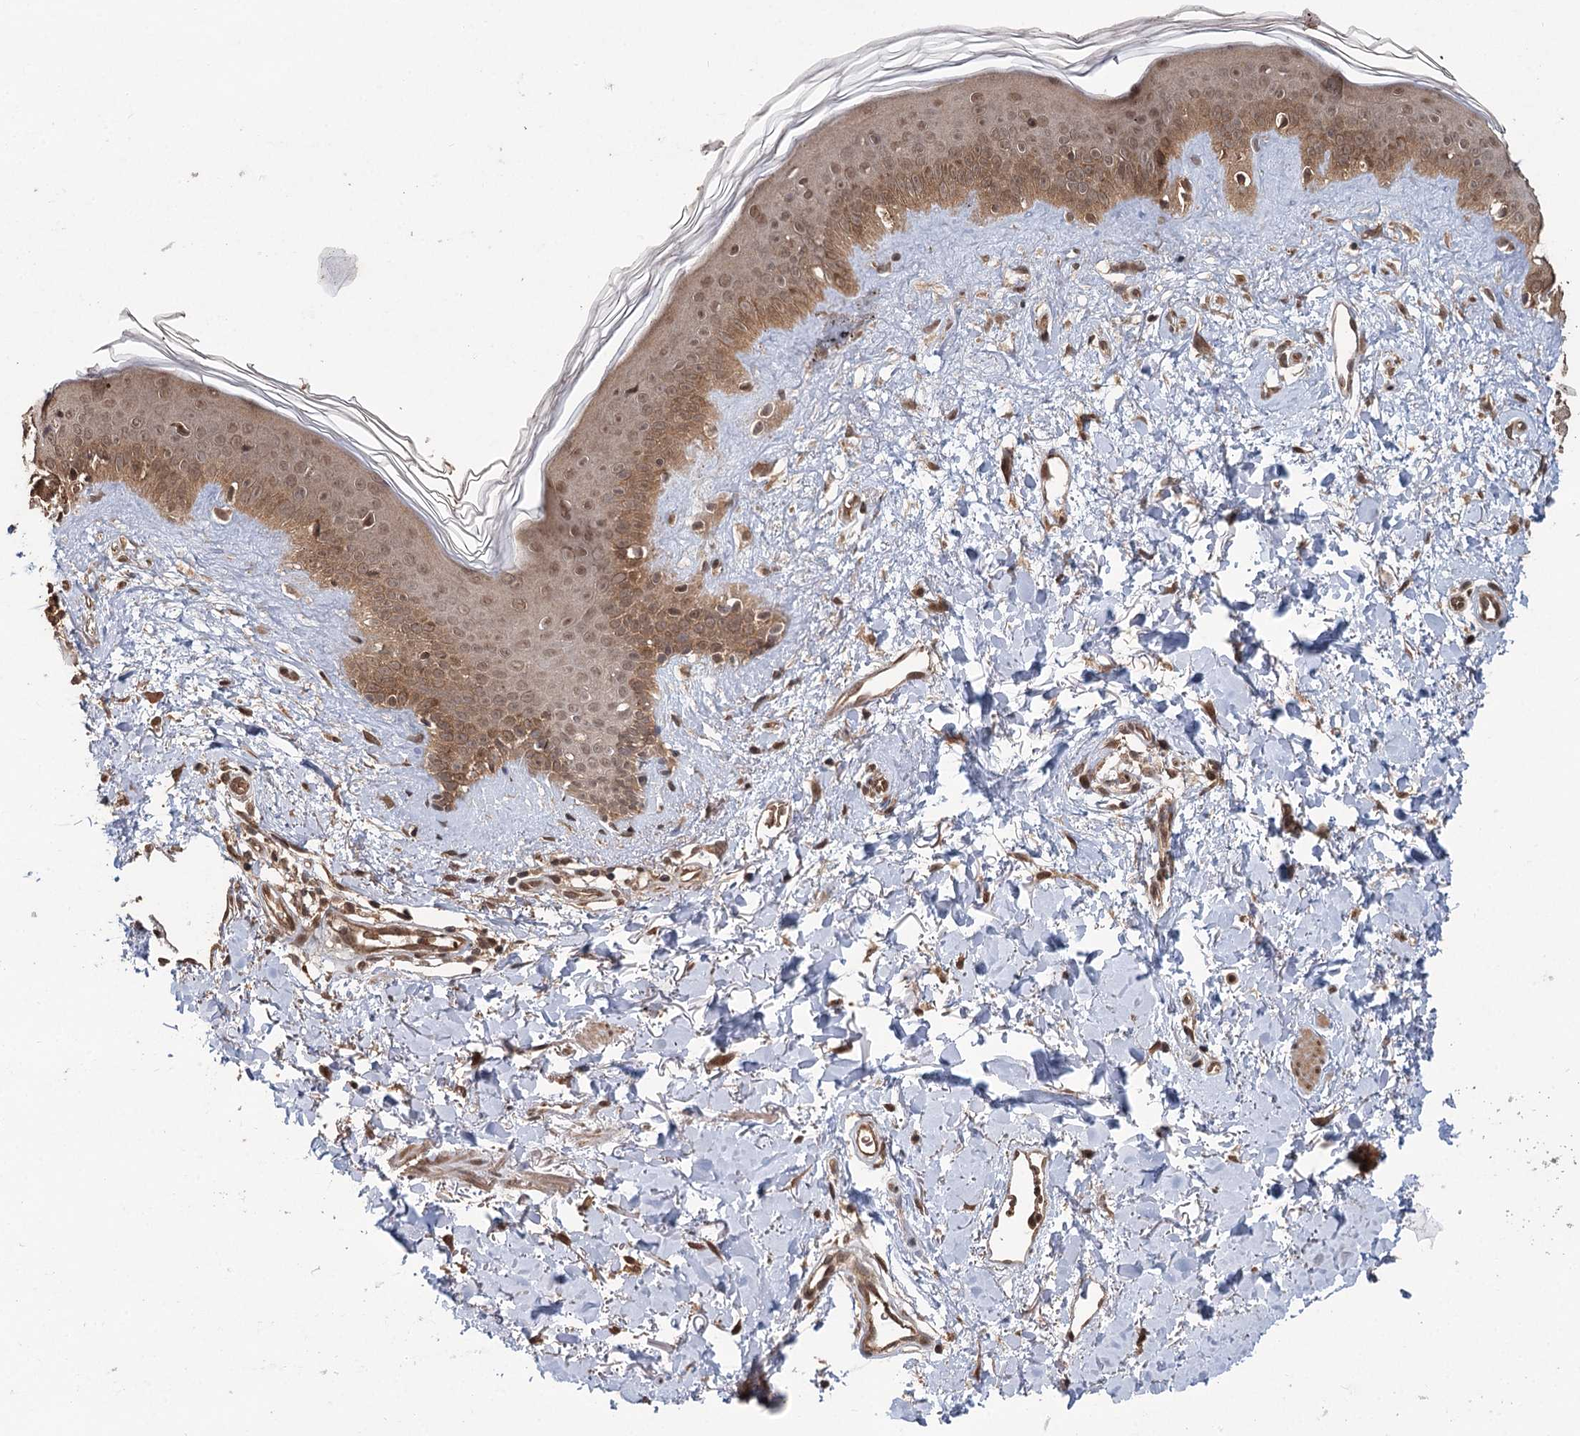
{"staining": {"intensity": "moderate", "quantity": ">75%", "location": "cytoplasmic/membranous,nuclear"}, "tissue": "skin", "cell_type": "Fibroblasts", "image_type": "normal", "snomed": [{"axis": "morphology", "description": "Normal tissue, NOS"}, {"axis": "topography", "description": "Skin"}], "caption": "Protein analysis of benign skin displays moderate cytoplasmic/membranous,nuclear positivity in approximately >75% of fibroblasts. (IHC, brightfield microscopy, high magnification).", "gene": "N6AMT1", "patient": {"sex": "female", "age": 58}}